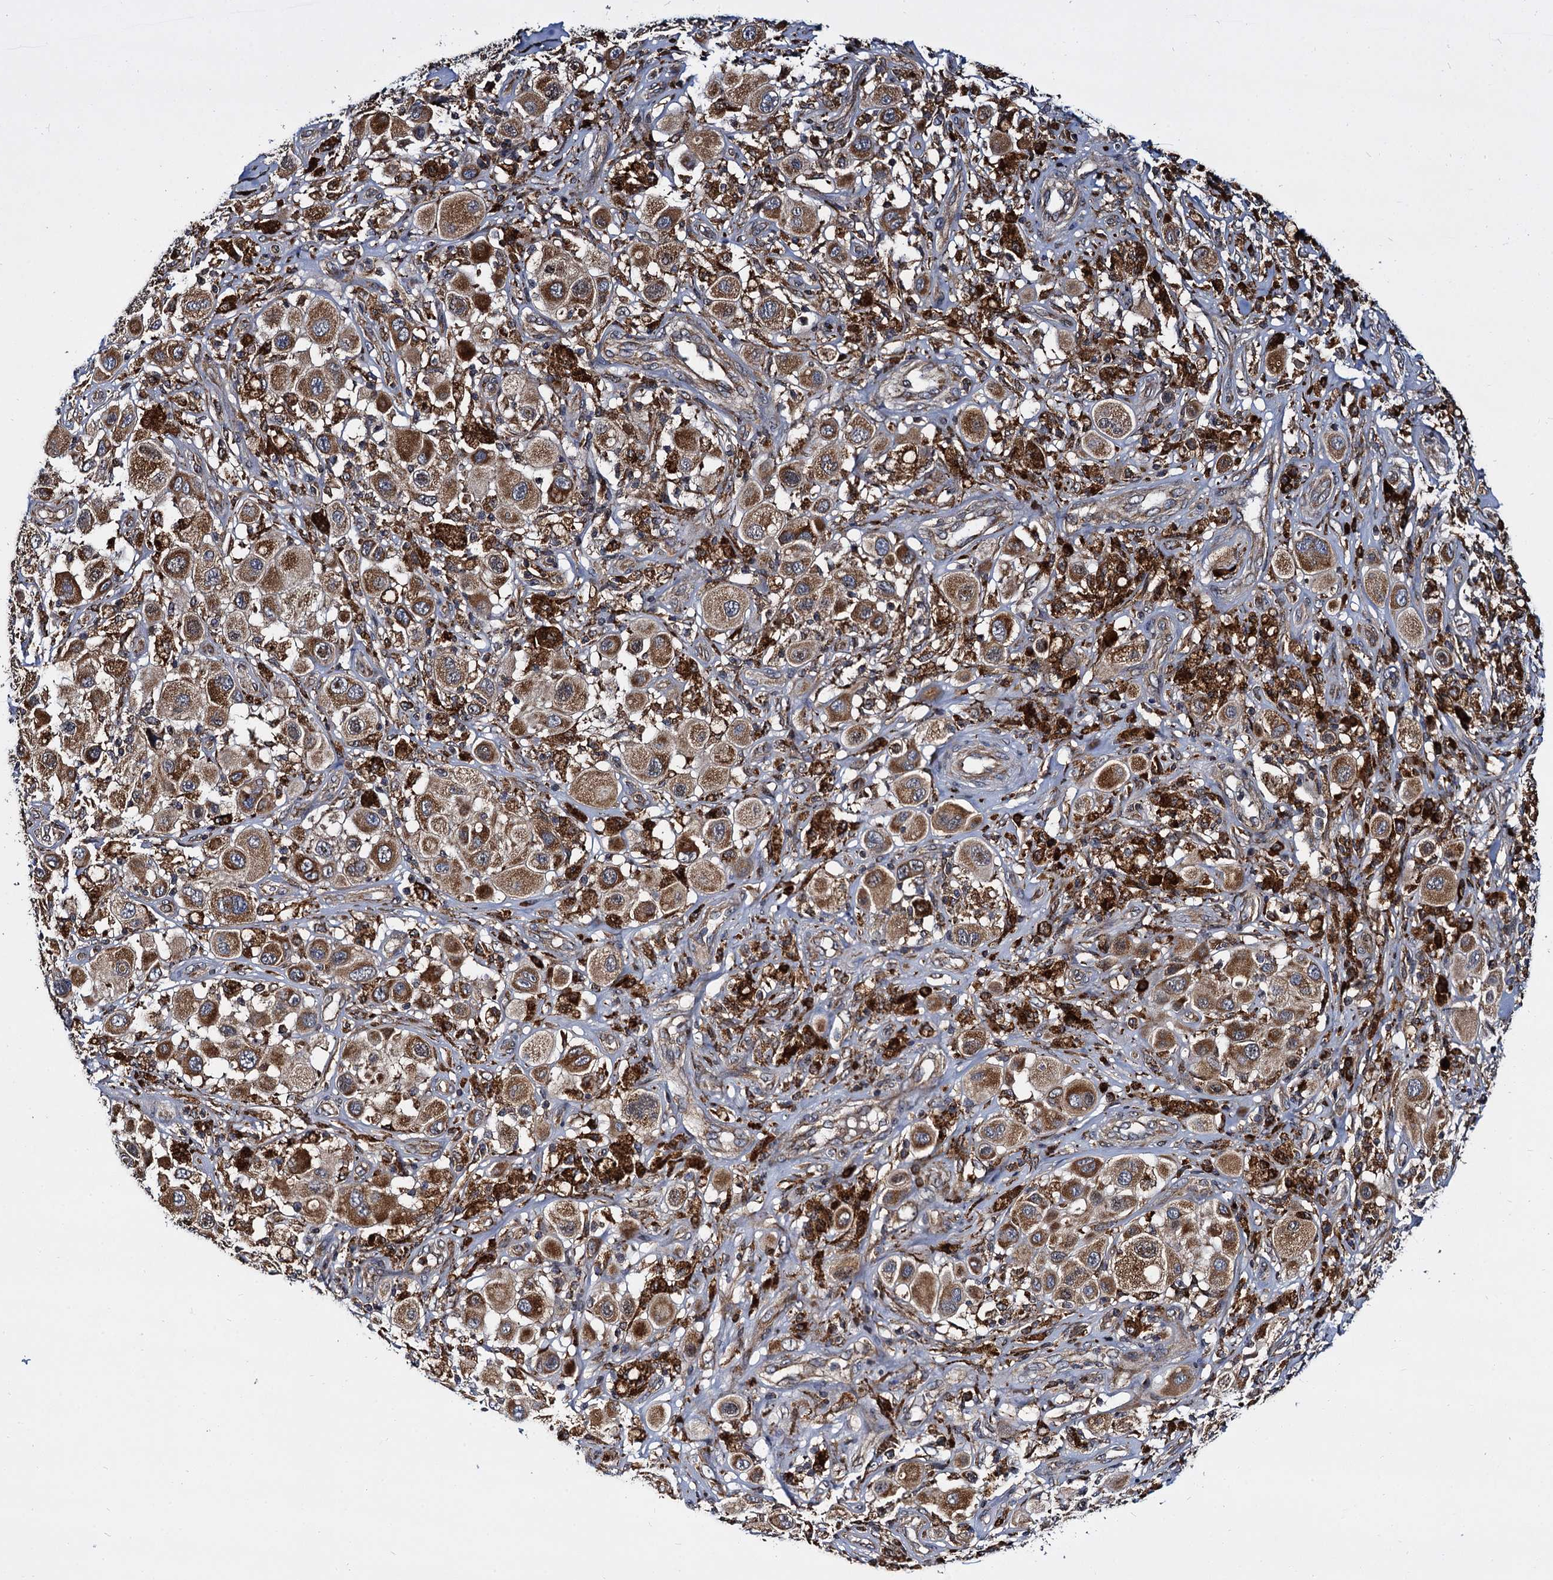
{"staining": {"intensity": "moderate", "quantity": ">75%", "location": "cytoplasmic/membranous"}, "tissue": "melanoma", "cell_type": "Tumor cells", "image_type": "cancer", "snomed": [{"axis": "morphology", "description": "Malignant melanoma, Metastatic site"}, {"axis": "topography", "description": "Skin"}], "caption": "Protein expression analysis of melanoma demonstrates moderate cytoplasmic/membranous expression in about >75% of tumor cells. Nuclei are stained in blue.", "gene": "UFM1", "patient": {"sex": "male", "age": 41}}